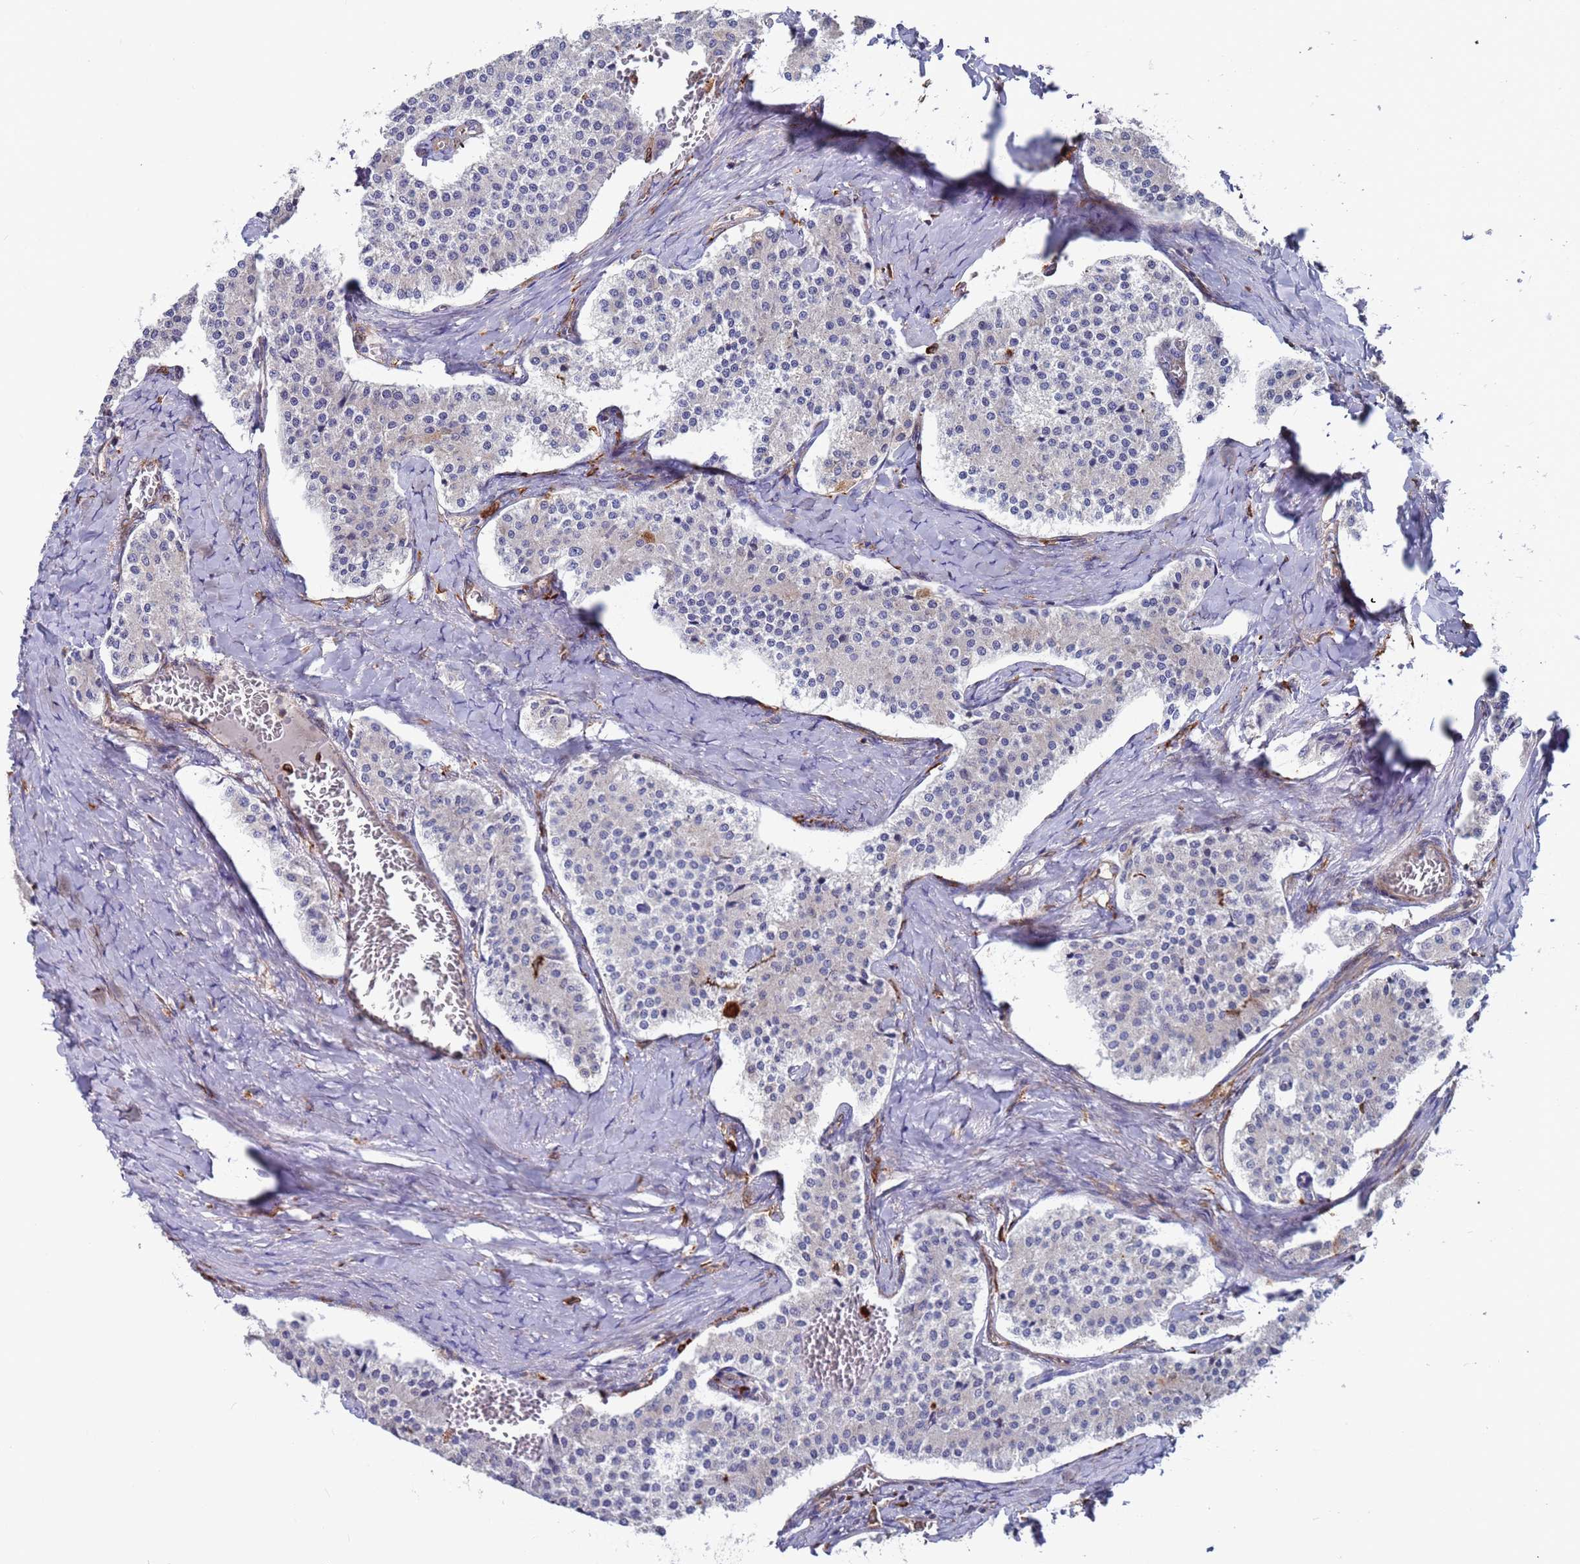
{"staining": {"intensity": "negative", "quantity": "none", "location": "none"}, "tissue": "carcinoid", "cell_type": "Tumor cells", "image_type": "cancer", "snomed": [{"axis": "morphology", "description": "Carcinoid, malignant, NOS"}, {"axis": "topography", "description": "Colon"}], "caption": "DAB immunohistochemical staining of human carcinoid reveals no significant positivity in tumor cells. Nuclei are stained in blue.", "gene": "GREB1L", "patient": {"sex": "female", "age": 52}}